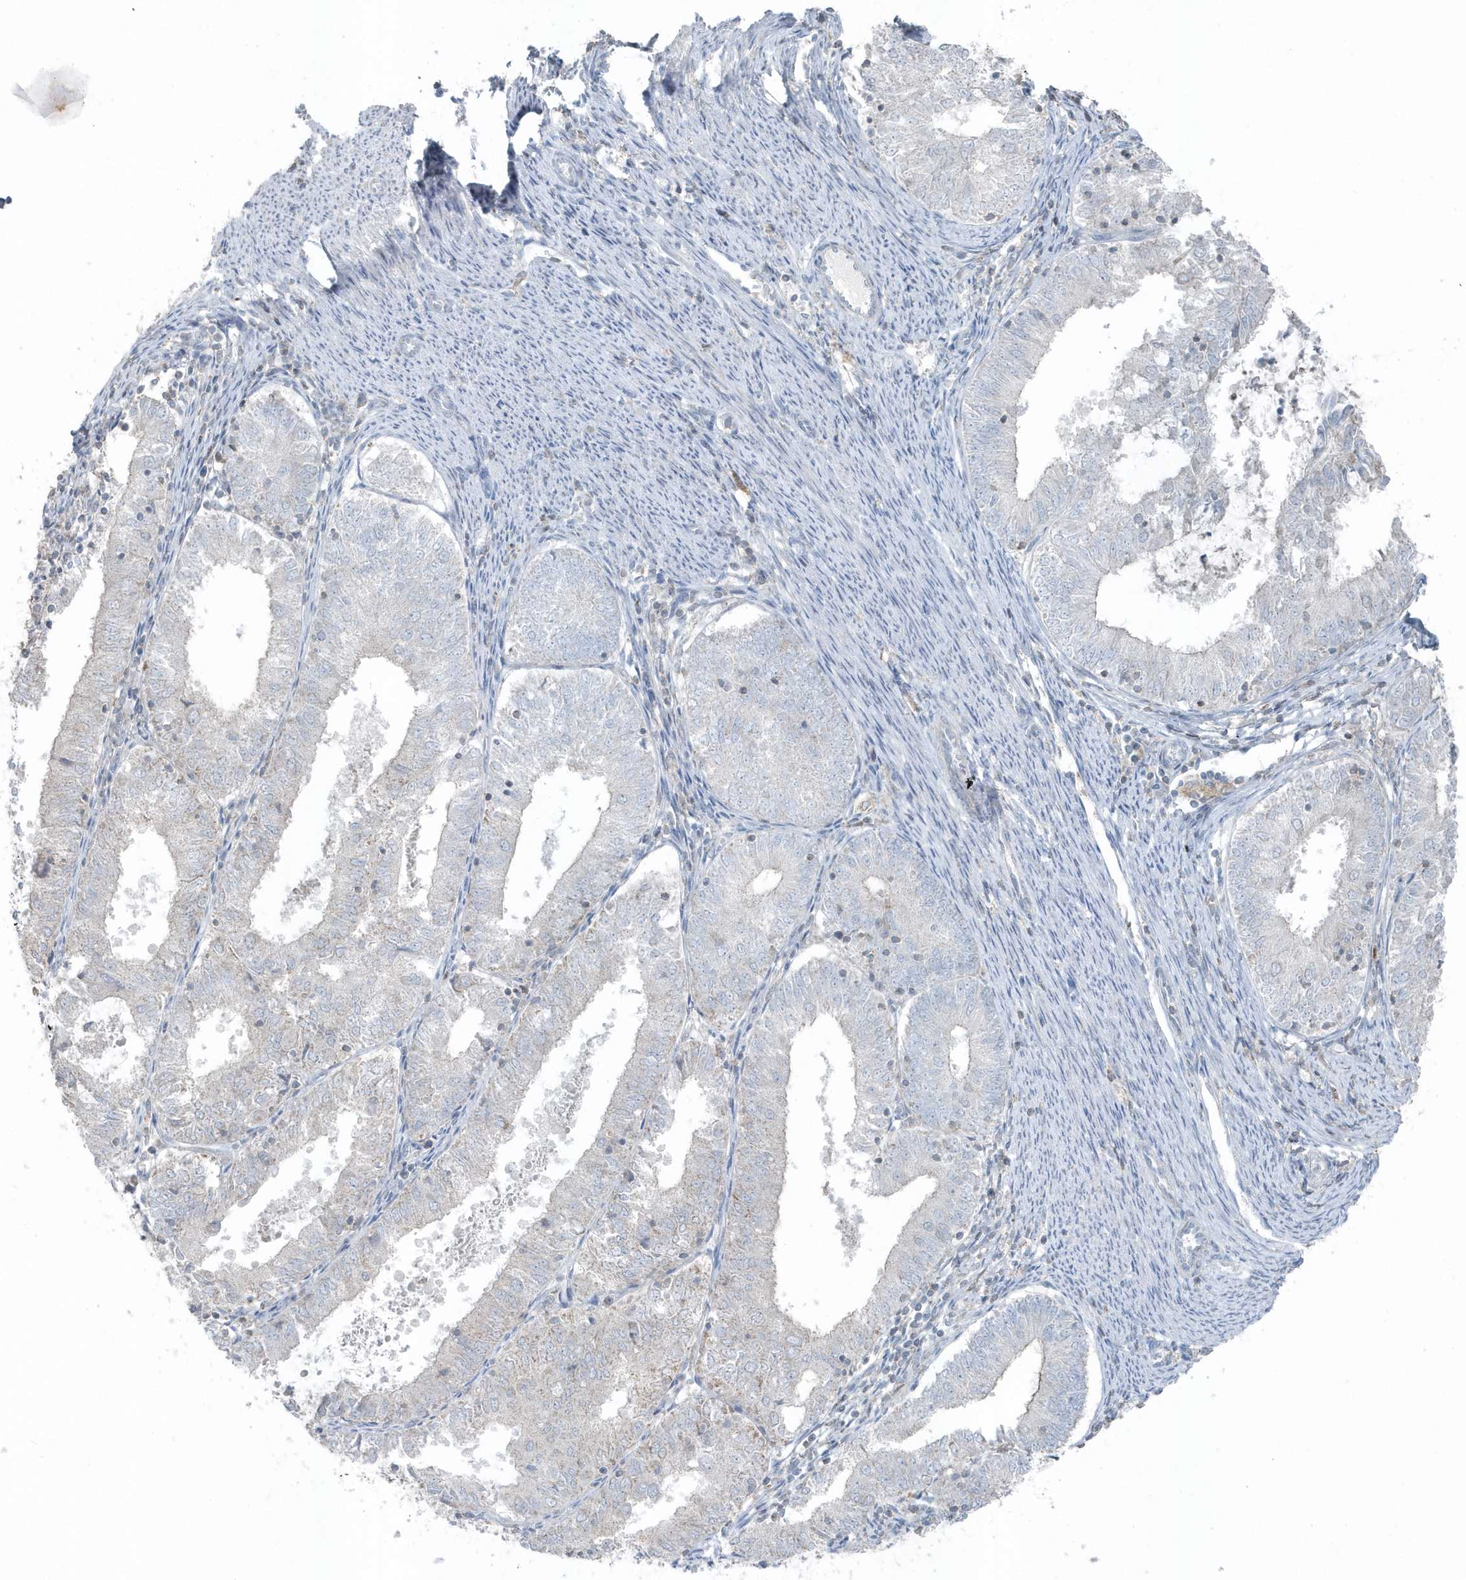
{"staining": {"intensity": "negative", "quantity": "none", "location": "none"}, "tissue": "endometrial cancer", "cell_type": "Tumor cells", "image_type": "cancer", "snomed": [{"axis": "morphology", "description": "Adenocarcinoma, NOS"}, {"axis": "topography", "description": "Endometrium"}], "caption": "IHC photomicrograph of neoplastic tissue: human endometrial cancer (adenocarcinoma) stained with DAB exhibits no significant protein staining in tumor cells.", "gene": "ACTC1", "patient": {"sex": "female", "age": 57}}